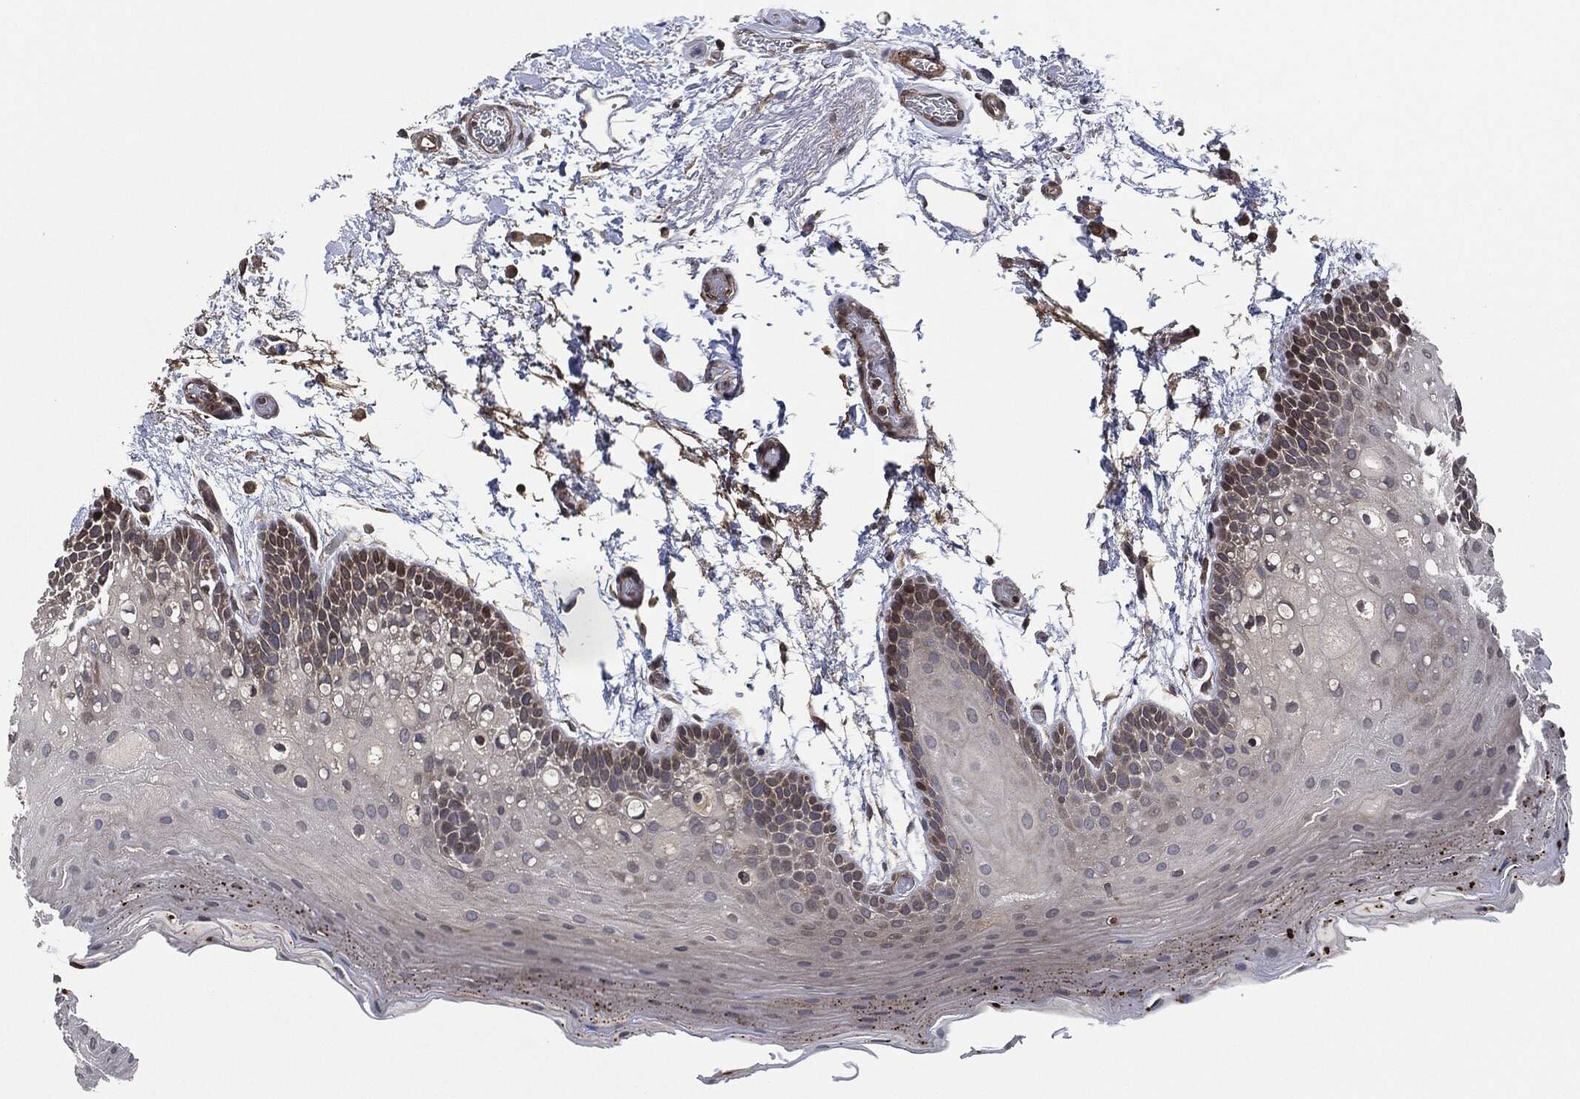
{"staining": {"intensity": "moderate", "quantity": "<25%", "location": "cytoplasmic/membranous"}, "tissue": "oral mucosa", "cell_type": "Squamous epithelial cells", "image_type": "normal", "snomed": [{"axis": "morphology", "description": "Normal tissue, NOS"}, {"axis": "topography", "description": "Oral tissue"}], "caption": "A brown stain labels moderate cytoplasmic/membranous staining of a protein in squamous epithelial cells of unremarkable human oral mucosa. The staining was performed using DAB, with brown indicating positive protein expression. Nuclei are stained blue with hematoxylin.", "gene": "UBR1", "patient": {"sex": "male", "age": 62}}